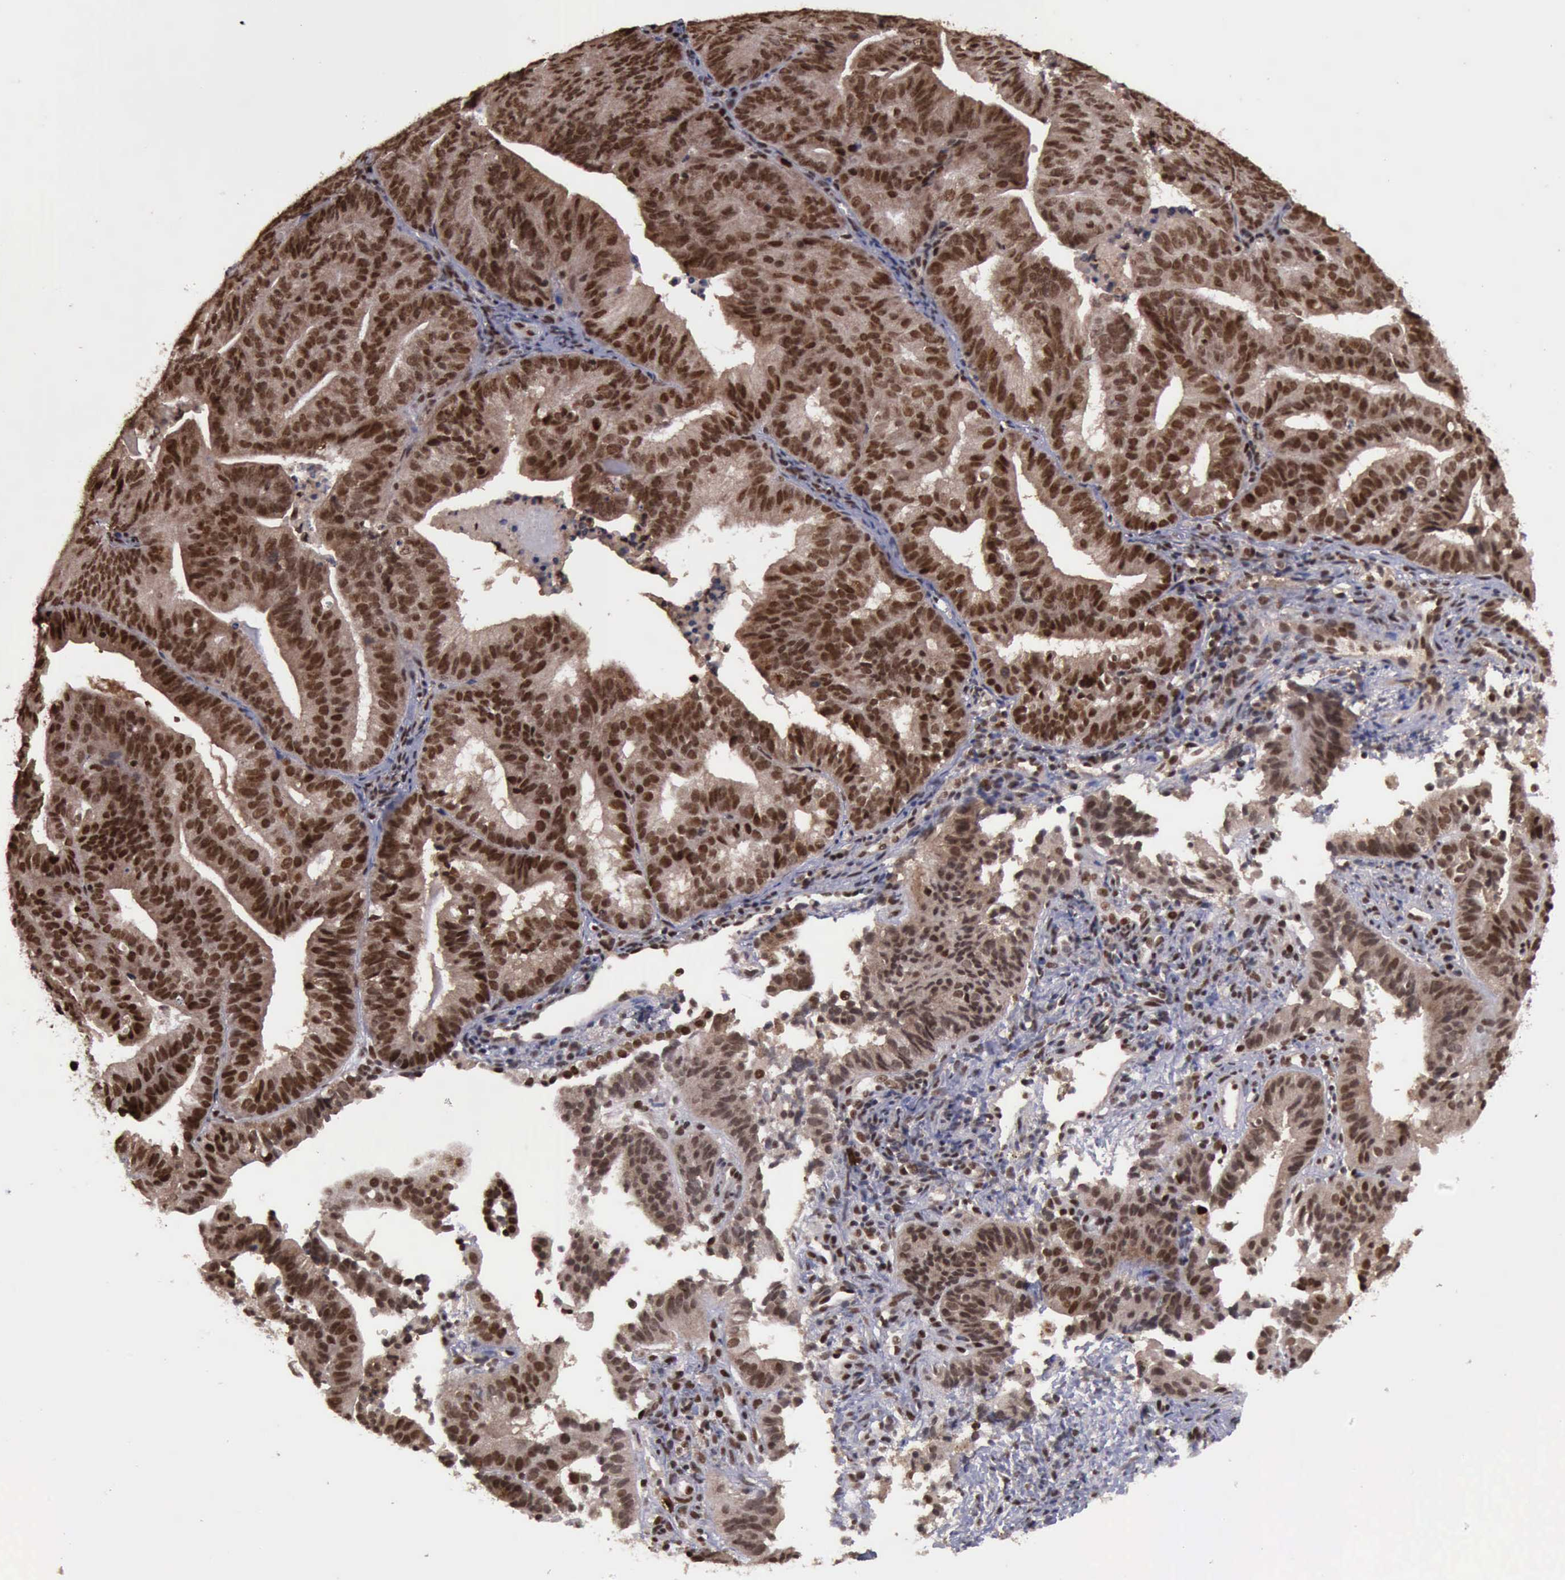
{"staining": {"intensity": "strong", "quantity": ">75%", "location": "cytoplasmic/membranous,nuclear"}, "tissue": "cervical cancer", "cell_type": "Tumor cells", "image_type": "cancer", "snomed": [{"axis": "morphology", "description": "Adenocarcinoma, NOS"}, {"axis": "topography", "description": "Cervix"}], "caption": "The image demonstrates immunohistochemical staining of cervical cancer (adenocarcinoma). There is strong cytoplasmic/membranous and nuclear expression is present in about >75% of tumor cells.", "gene": "TRMT2A", "patient": {"sex": "female", "age": 60}}